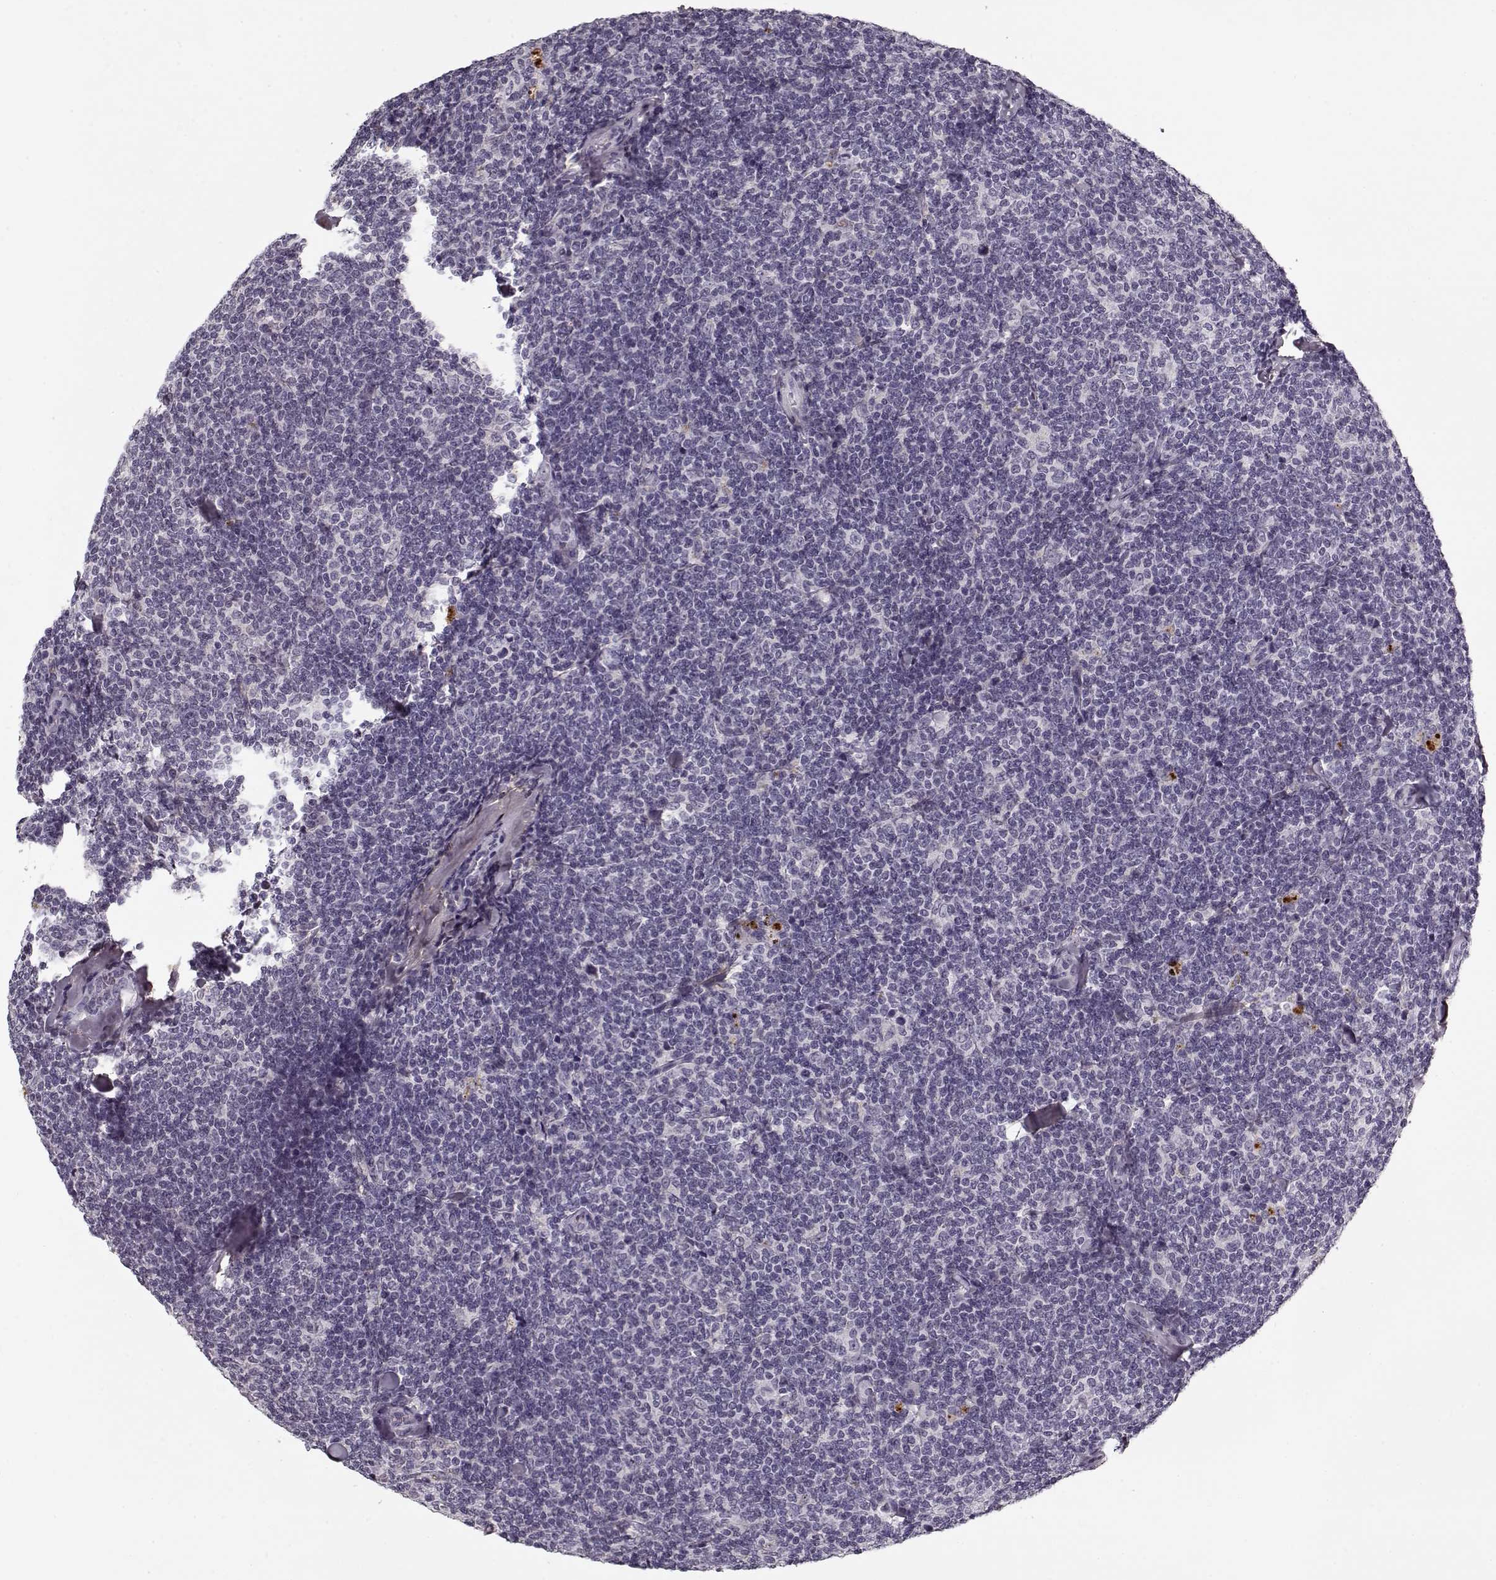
{"staining": {"intensity": "negative", "quantity": "none", "location": "none"}, "tissue": "lymphoma", "cell_type": "Tumor cells", "image_type": "cancer", "snomed": [{"axis": "morphology", "description": "Malignant lymphoma, non-Hodgkin's type, Low grade"}, {"axis": "topography", "description": "Lymph node"}], "caption": "Protein analysis of lymphoma demonstrates no significant expression in tumor cells.", "gene": "LUM", "patient": {"sex": "female", "age": 56}}